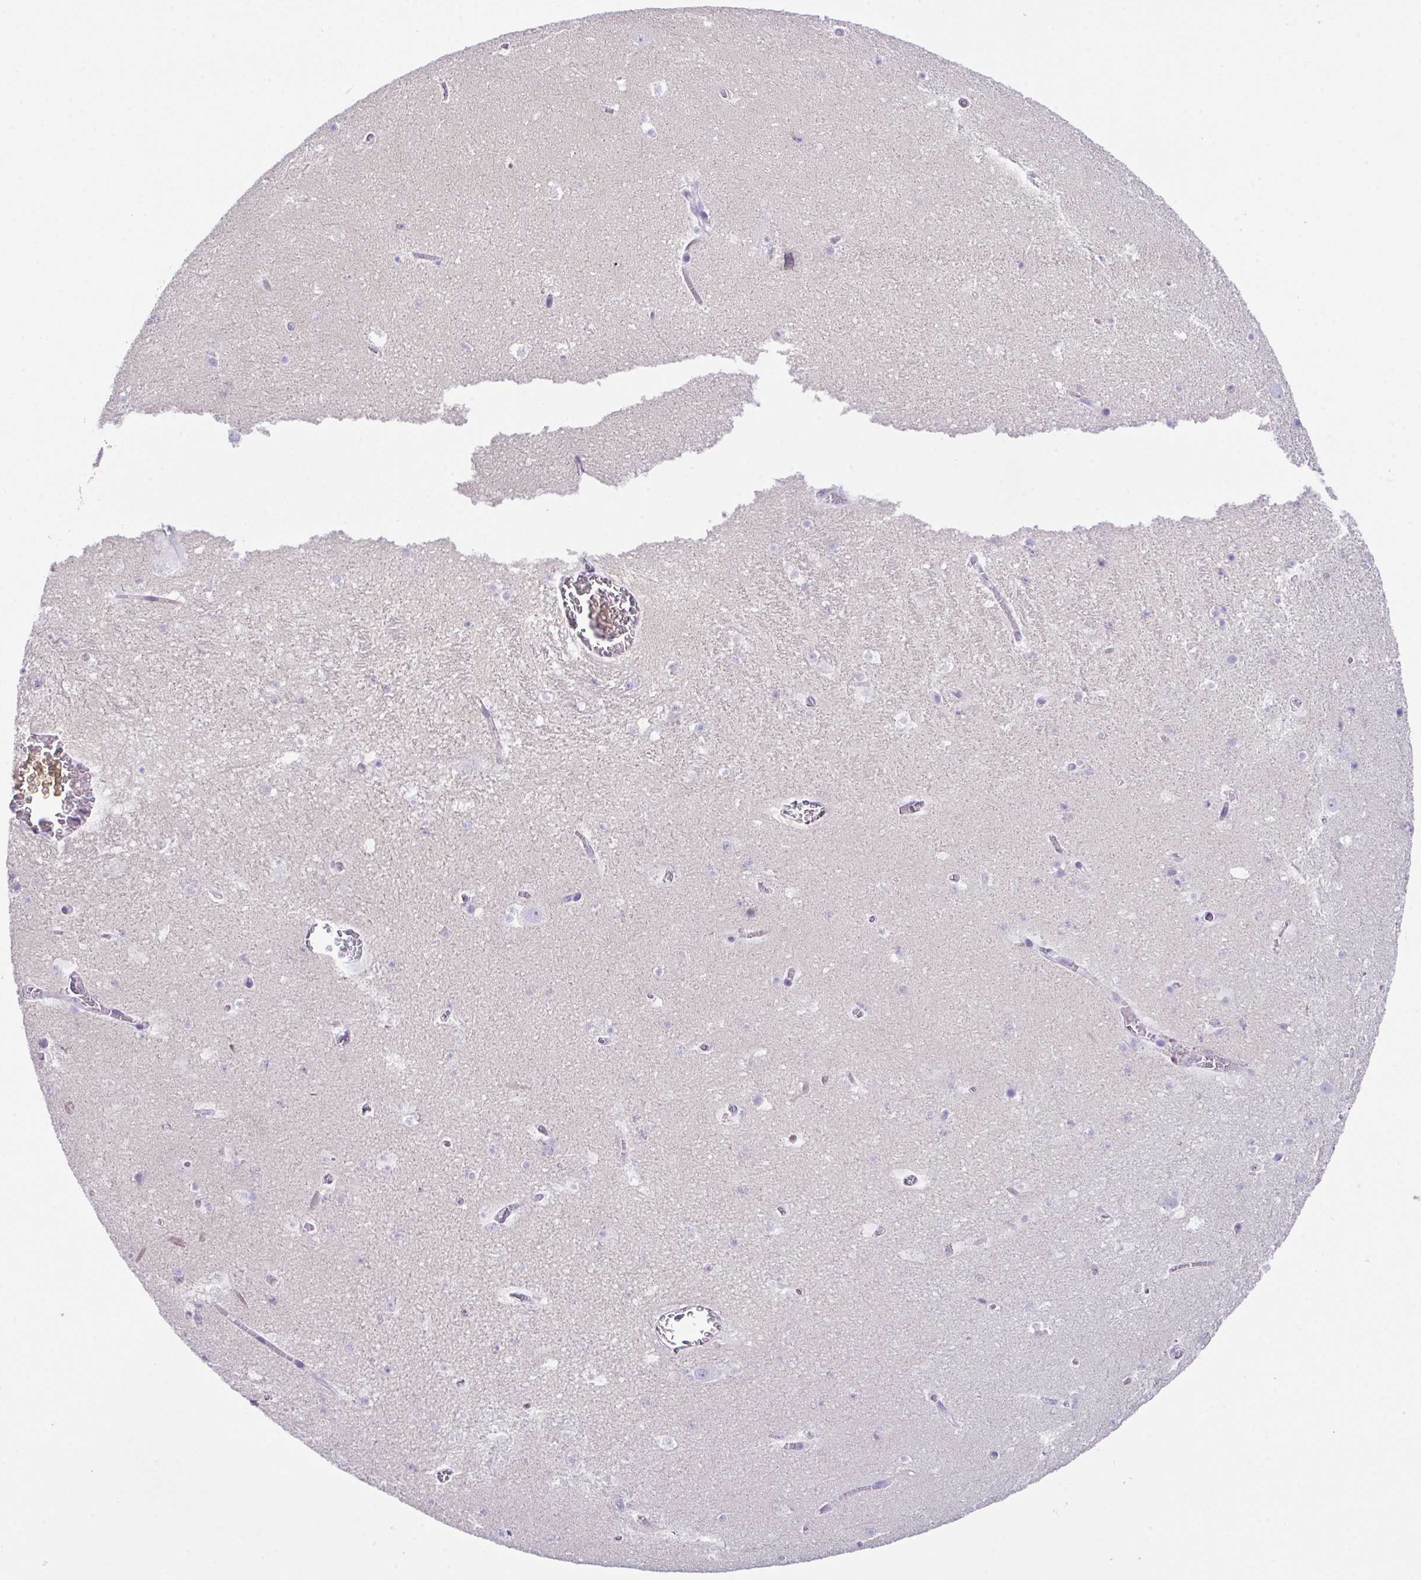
{"staining": {"intensity": "negative", "quantity": "none", "location": "none"}, "tissue": "hippocampus", "cell_type": "Glial cells", "image_type": "normal", "snomed": [{"axis": "morphology", "description": "Normal tissue, NOS"}, {"axis": "topography", "description": "Hippocampus"}], "caption": "DAB (3,3'-diaminobenzidine) immunohistochemical staining of benign hippocampus exhibits no significant staining in glial cells.", "gene": "SLC16A6", "patient": {"sex": "female", "age": 42}}